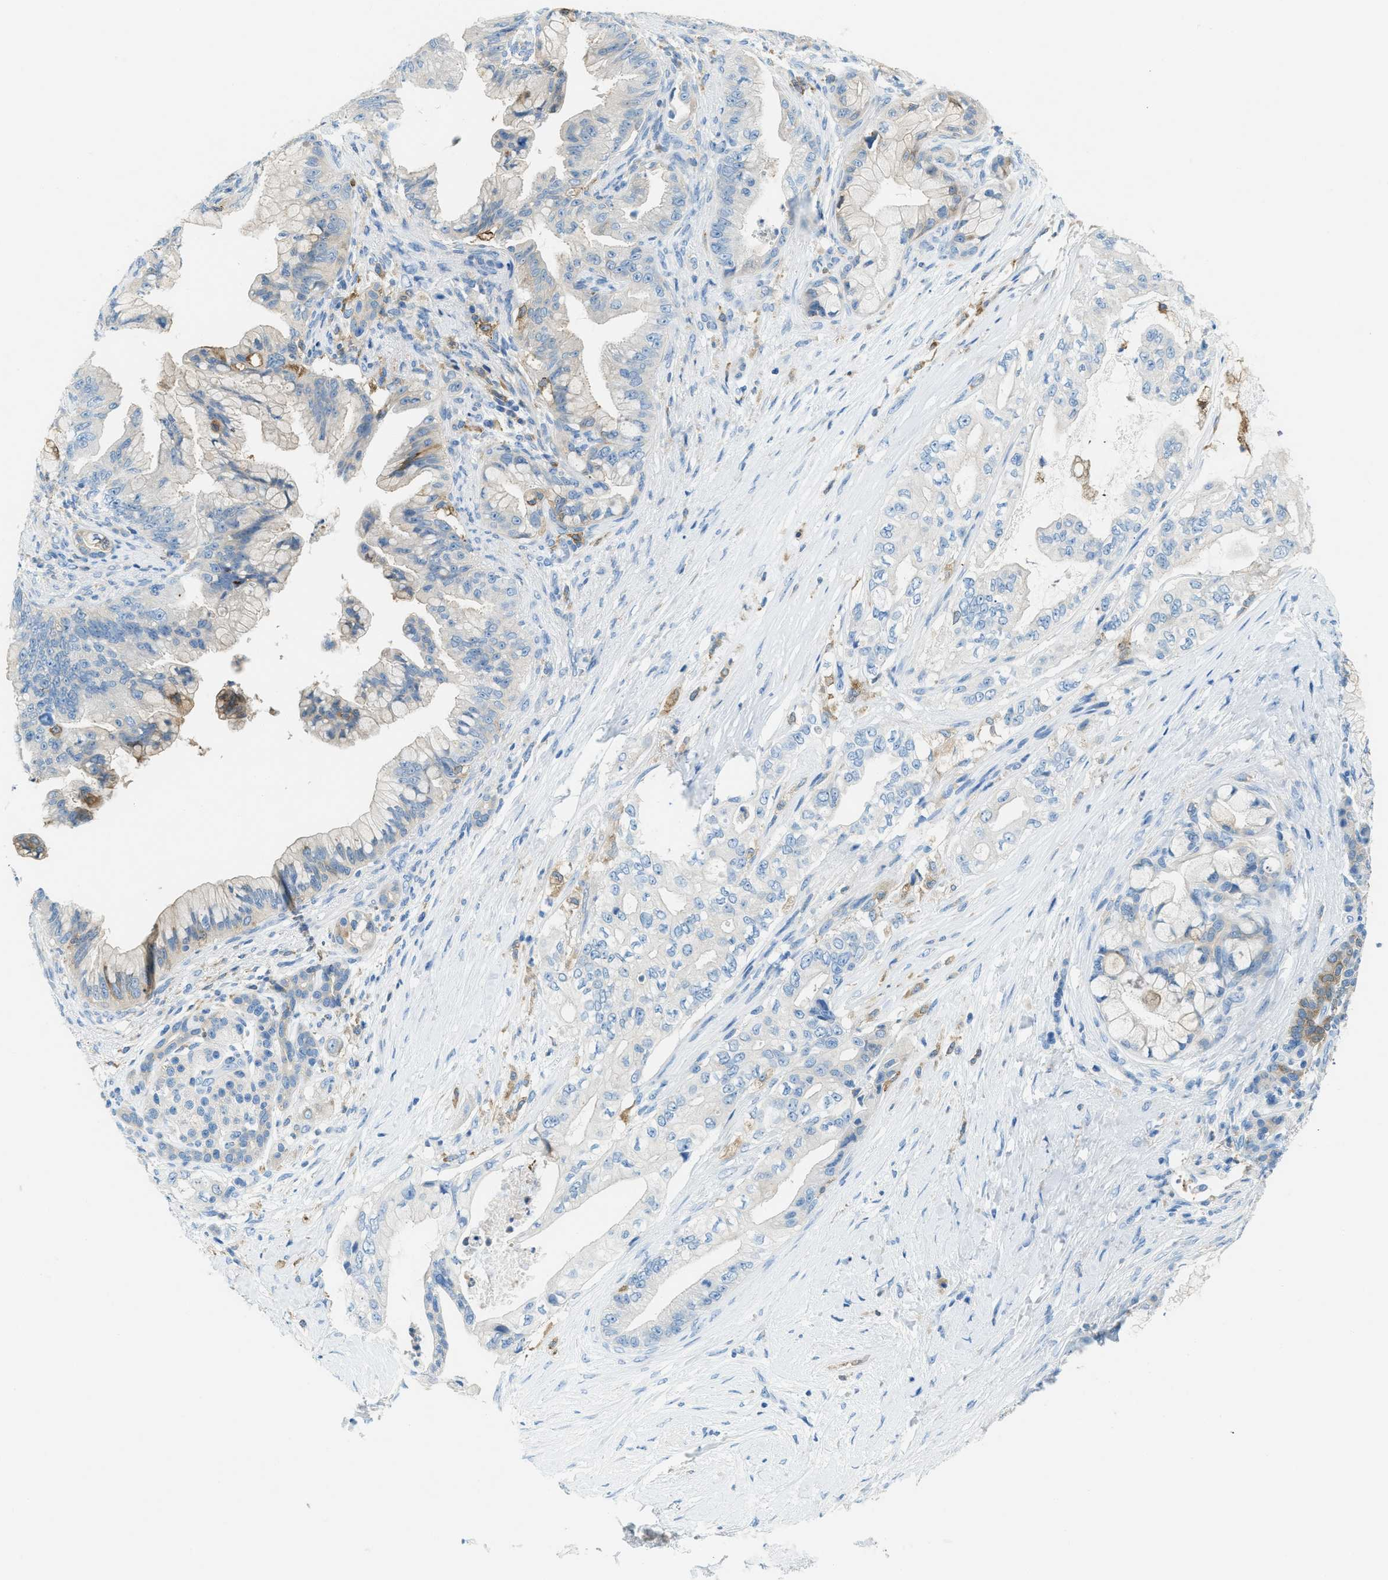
{"staining": {"intensity": "negative", "quantity": "none", "location": "none"}, "tissue": "pancreatic cancer", "cell_type": "Tumor cells", "image_type": "cancer", "snomed": [{"axis": "morphology", "description": "Adenocarcinoma, NOS"}, {"axis": "topography", "description": "Pancreas"}], "caption": "Pancreatic cancer was stained to show a protein in brown. There is no significant staining in tumor cells. (Brightfield microscopy of DAB (3,3'-diaminobenzidine) immunohistochemistry (IHC) at high magnification).", "gene": "MATCAP2", "patient": {"sex": "male", "age": 59}}